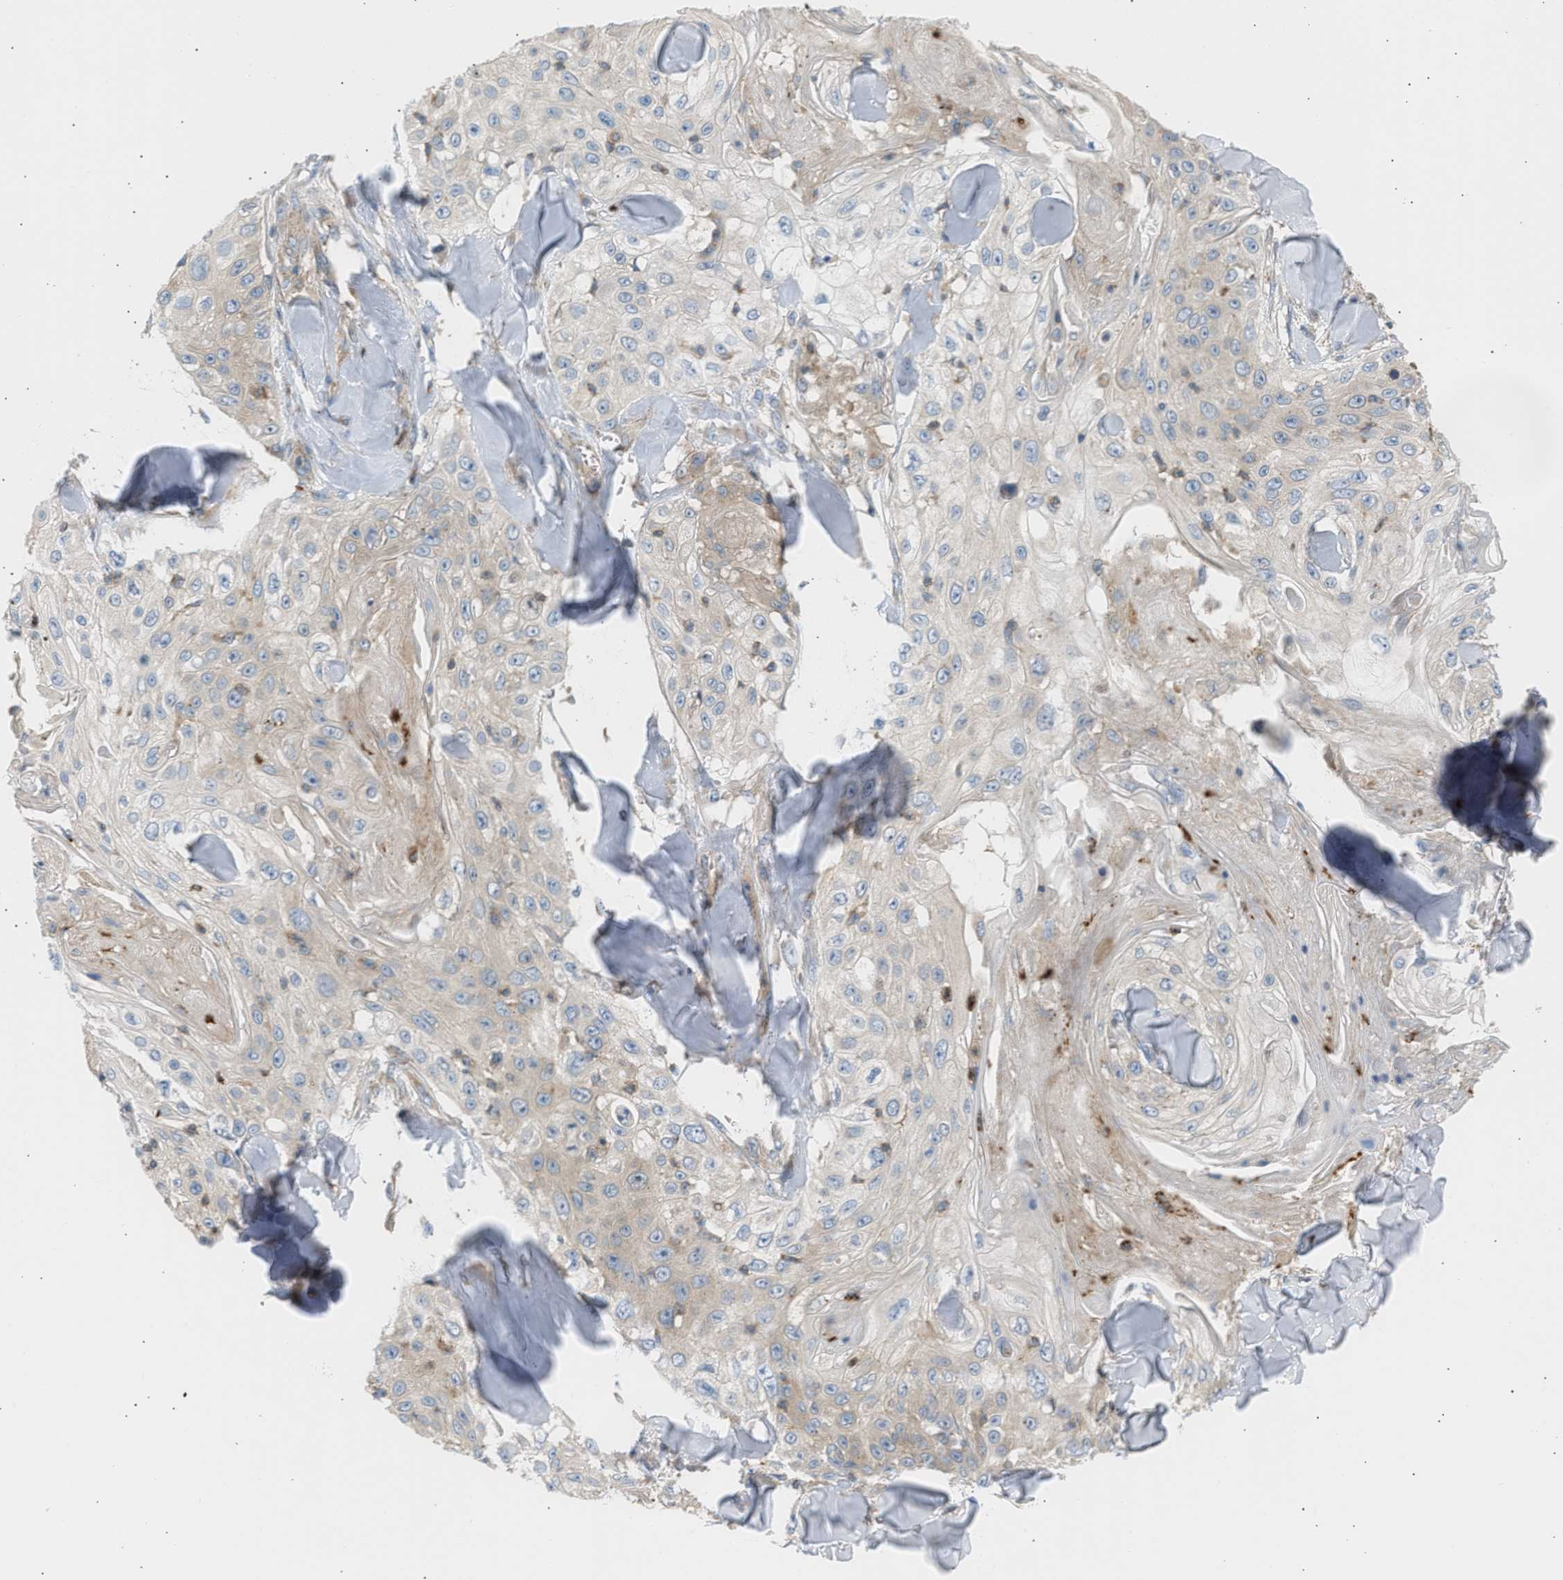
{"staining": {"intensity": "weak", "quantity": "<25%", "location": "cytoplasmic/membranous"}, "tissue": "skin cancer", "cell_type": "Tumor cells", "image_type": "cancer", "snomed": [{"axis": "morphology", "description": "Squamous cell carcinoma, NOS"}, {"axis": "topography", "description": "Skin"}], "caption": "Human skin squamous cell carcinoma stained for a protein using IHC demonstrates no expression in tumor cells.", "gene": "TRIM50", "patient": {"sex": "male", "age": 86}}